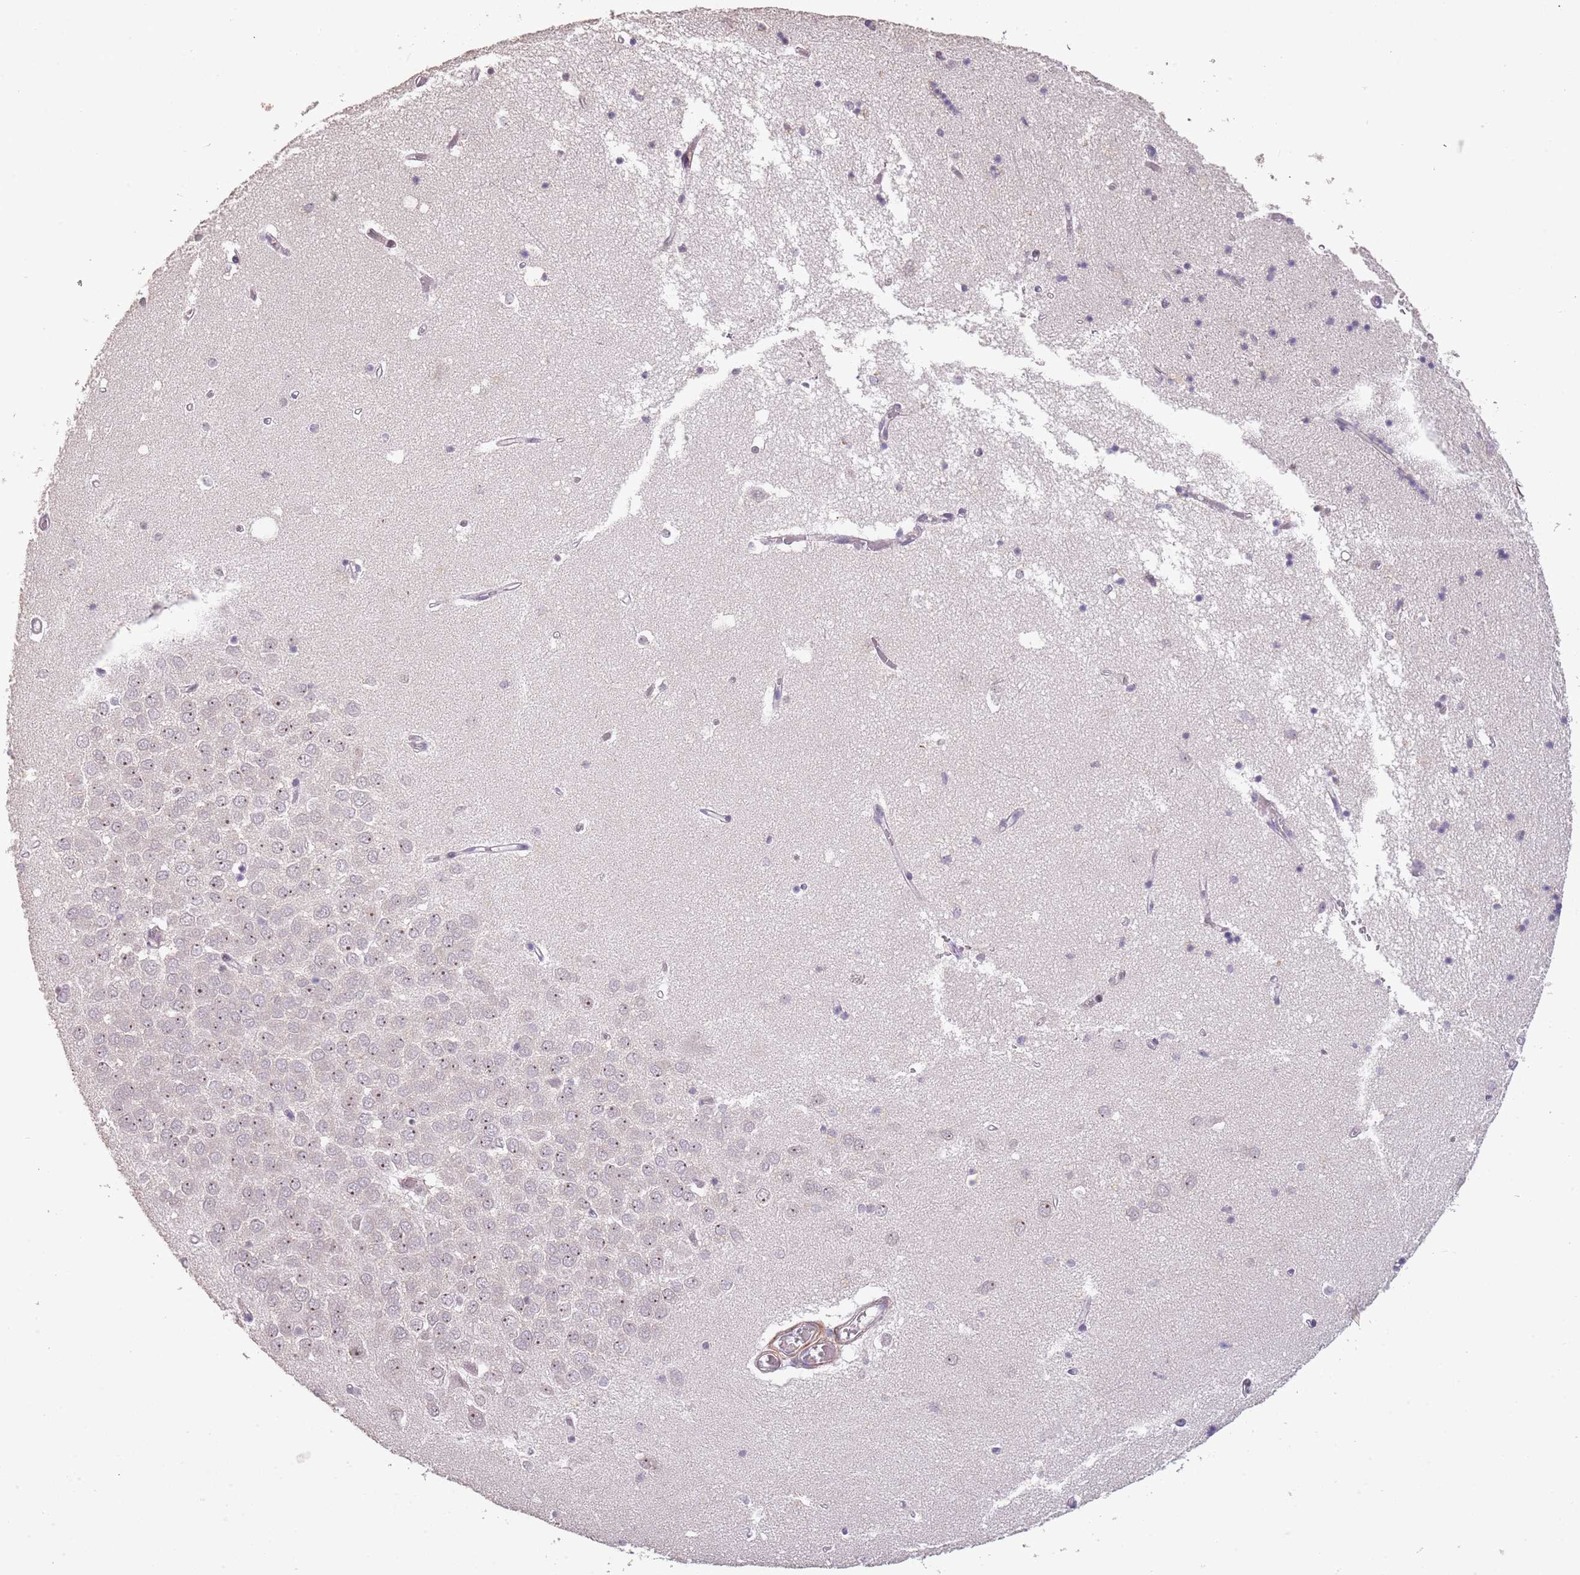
{"staining": {"intensity": "negative", "quantity": "none", "location": "none"}, "tissue": "hippocampus", "cell_type": "Glial cells", "image_type": "normal", "snomed": [{"axis": "morphology", "description": "Normal tissue, NOS"}, {"axis": "topography", "description": "Hippocampus"}], "caption": "IHC histopathology image of normal hippocampus: human hippocampus stained with DAB (3,3'-diaminobenzidine) displays no significant protein staining in glial cells.", "gene": "ADTRP", "patient": {"sex": "male", "age": 70}}